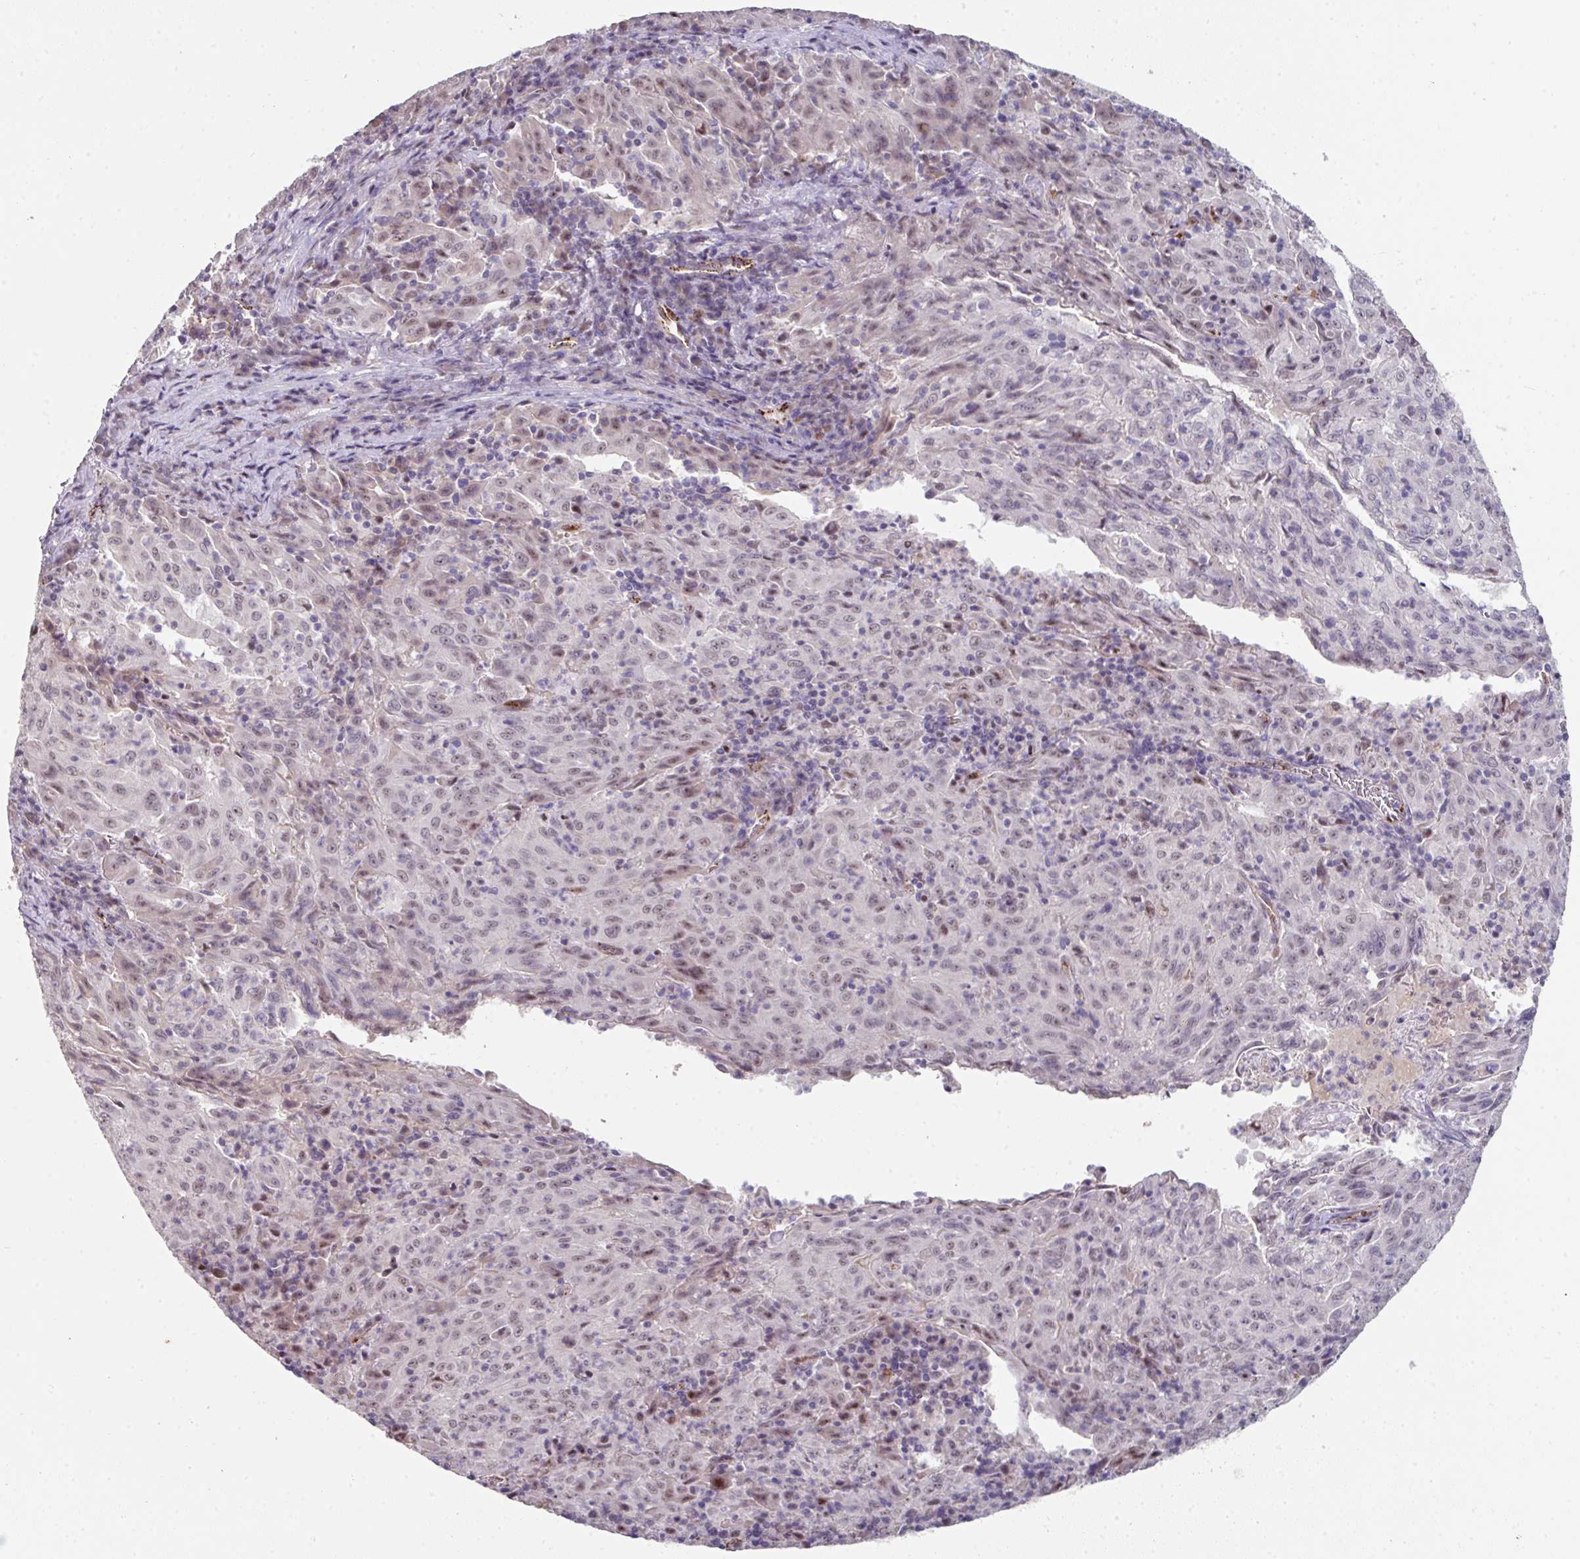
{"staining": {"intensity": "moderate", "quantity": "25%-75%", "location": "nuclear"}, "tissue": "pancreatic cancer", "cell_type": "Tumor cells", "image_type": "cancer", "snomed": [{"axis": "morphology", "description": "Adenocarcinoma, NOS"}, {"axis": "topography", "description": "Pancreas"}], "caption": "This is a histology image of immunohistochemistry staining of pancreatic cancer (adenocarcinoma), which shows moderate positivity in the nuclear of tumor cells.", "gene": "SIDT2", "patient": {"sex": "male", "age": 63}}